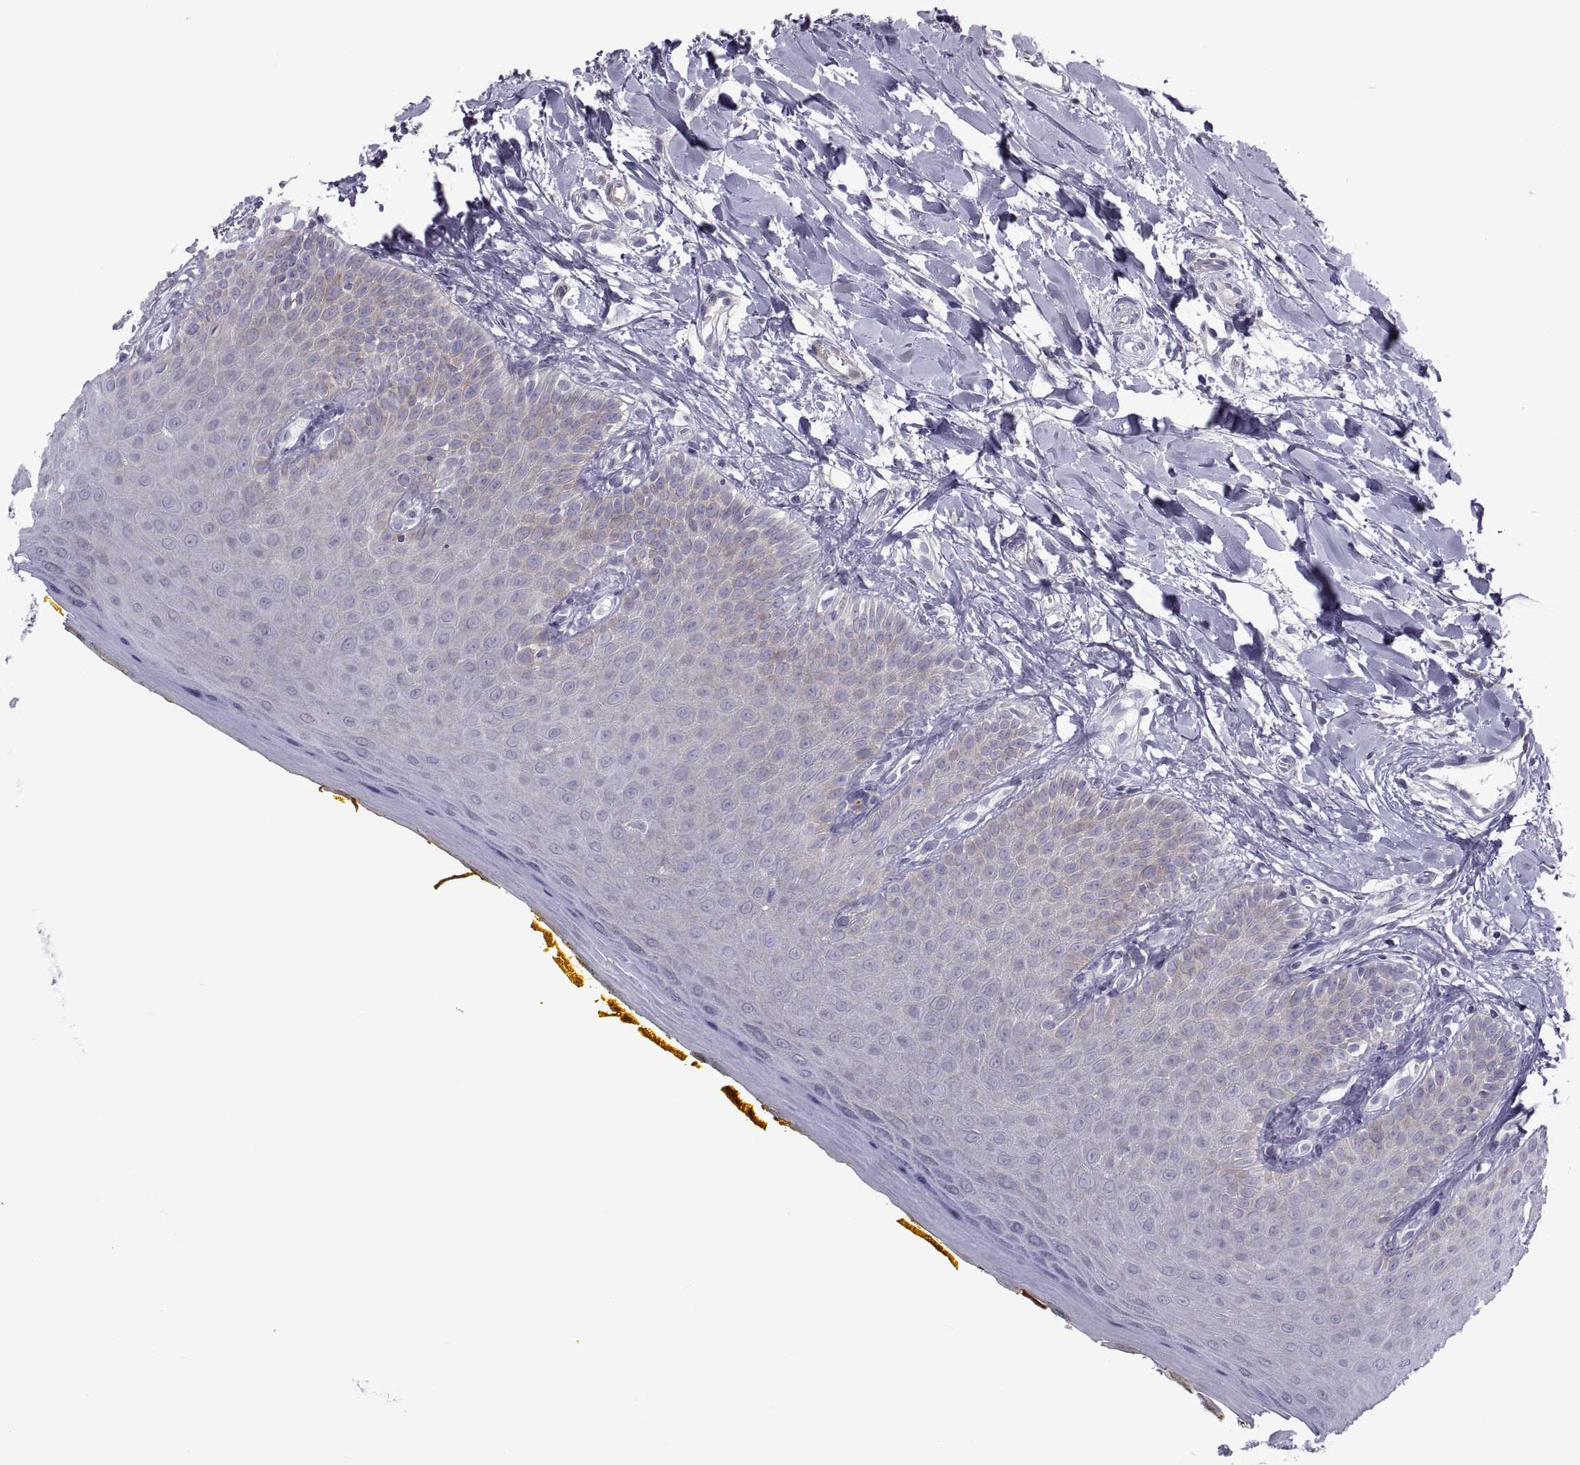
{"staining": {"intensity": "weak", "quantity": "<25%", "location": "cytoplasmic/membranous"}, "tissue": "oral mucosa", "cell_type": "Squamous epithelial cells", "image_type": "normal", "snomed": [{"axis": "morphology", "description": "Normal tissue, NOS"}, {"axis": "topography", "description": "Oral tissue"}], "caption": "Immunohistochemistry (IHC) photomicrograph of benign human oral mucosa stained for a protein (brown), which reveals no positivity in squamous epithelial cells.", "gene": "TMEM158", "patient": {"sex": "female", "age": 43}}